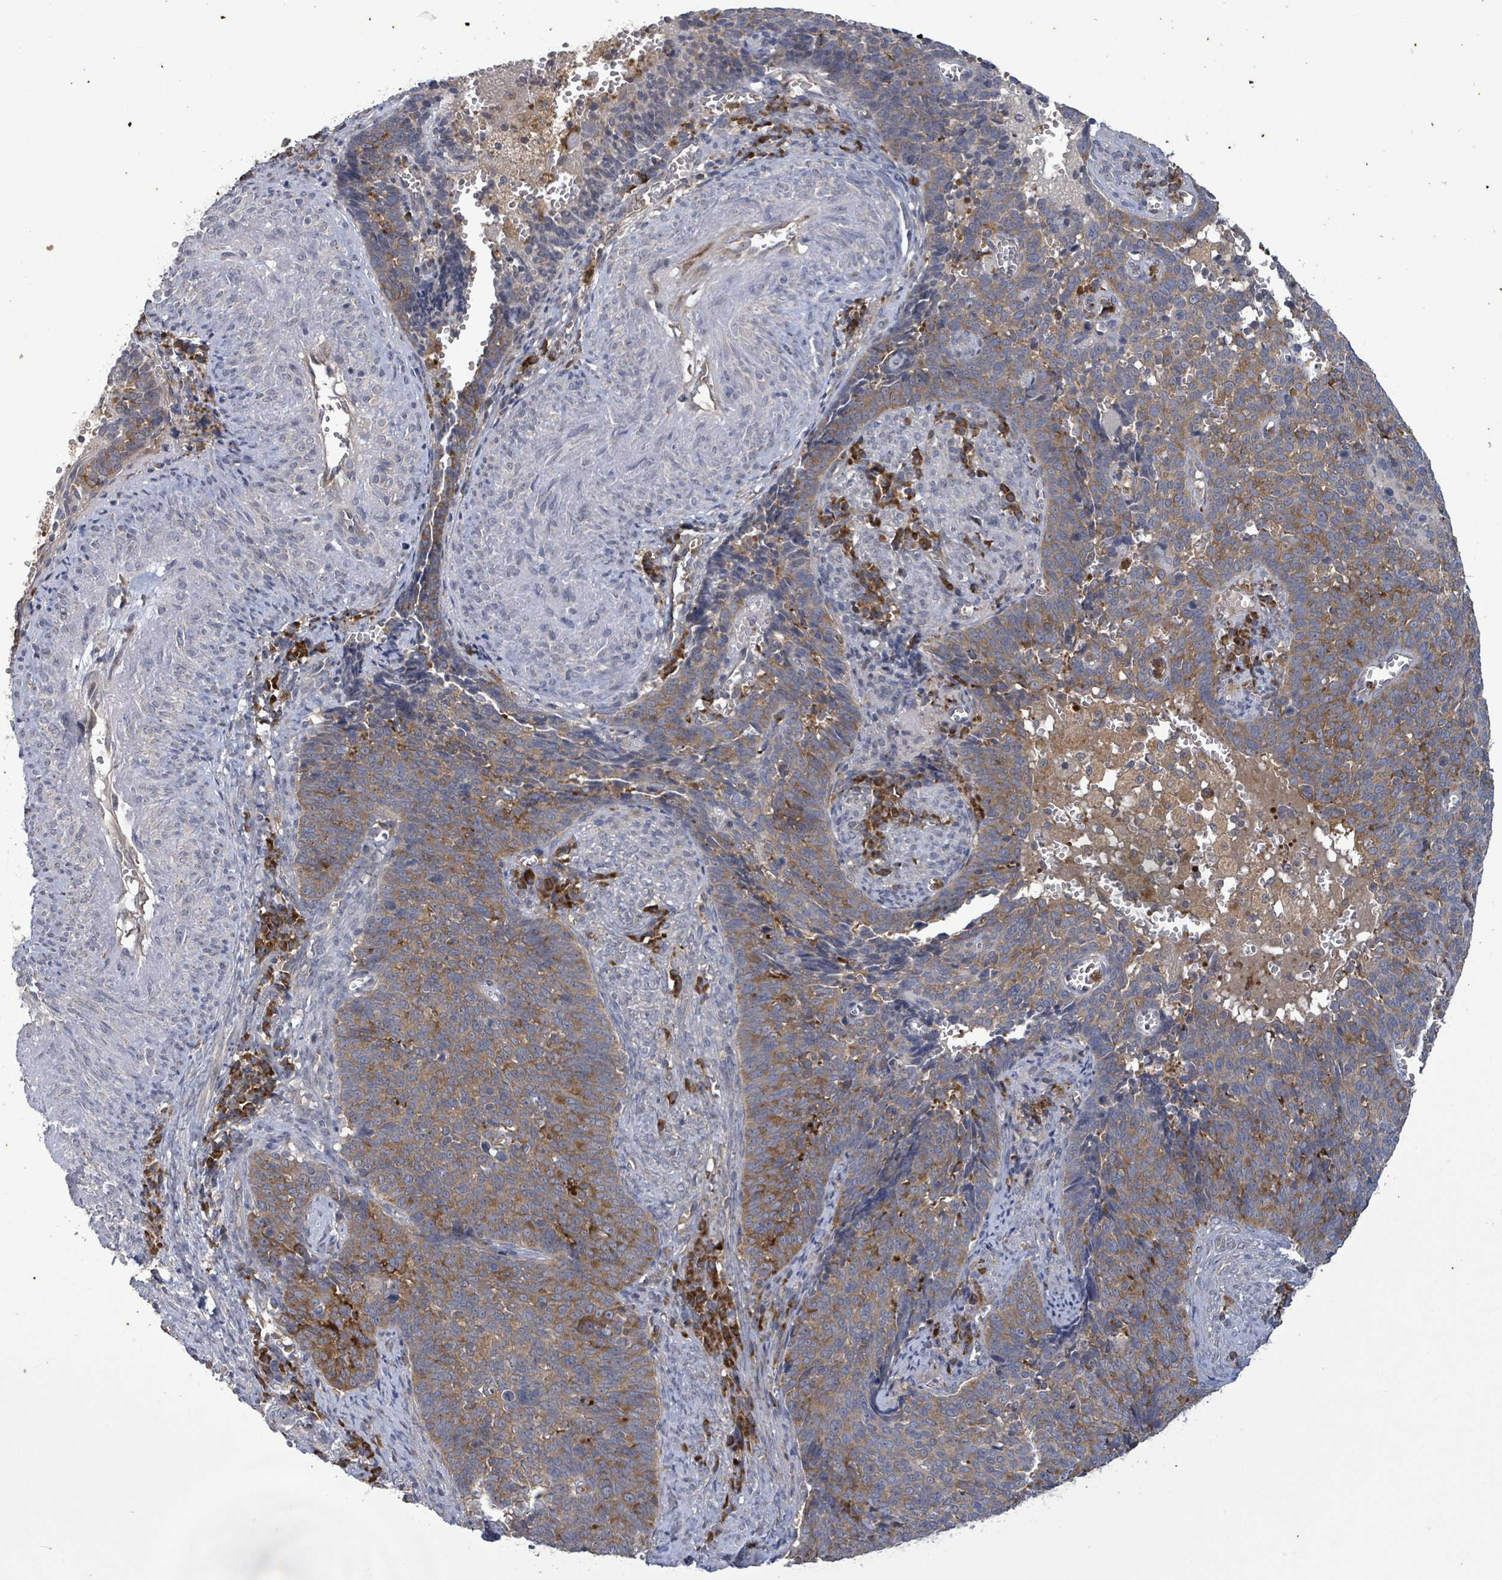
{"staining": {"intensity": "moderate", "quantity": ">75%", "location": "cytoplasmic/membranous"}, "tissue": "cervical cancer", "cell_type": "Tumor cells", "image_type": "cancer", "snomed": [{"axis": "morphology", "description": "Normal tissue, NOS"}, {"axis": "morphology", "description": "Squamous cell carcinoma, NOS"}, {"axis": "topography", "description": "Cervix"}], "caption": "Moderate cytoplasmic/membranous positivity is seen in approximately >75% of tumor cells in cervical squamous cell carcinoma.", "gene": "SERPINE3", "patient": {"sex": "female", "age": 39}}